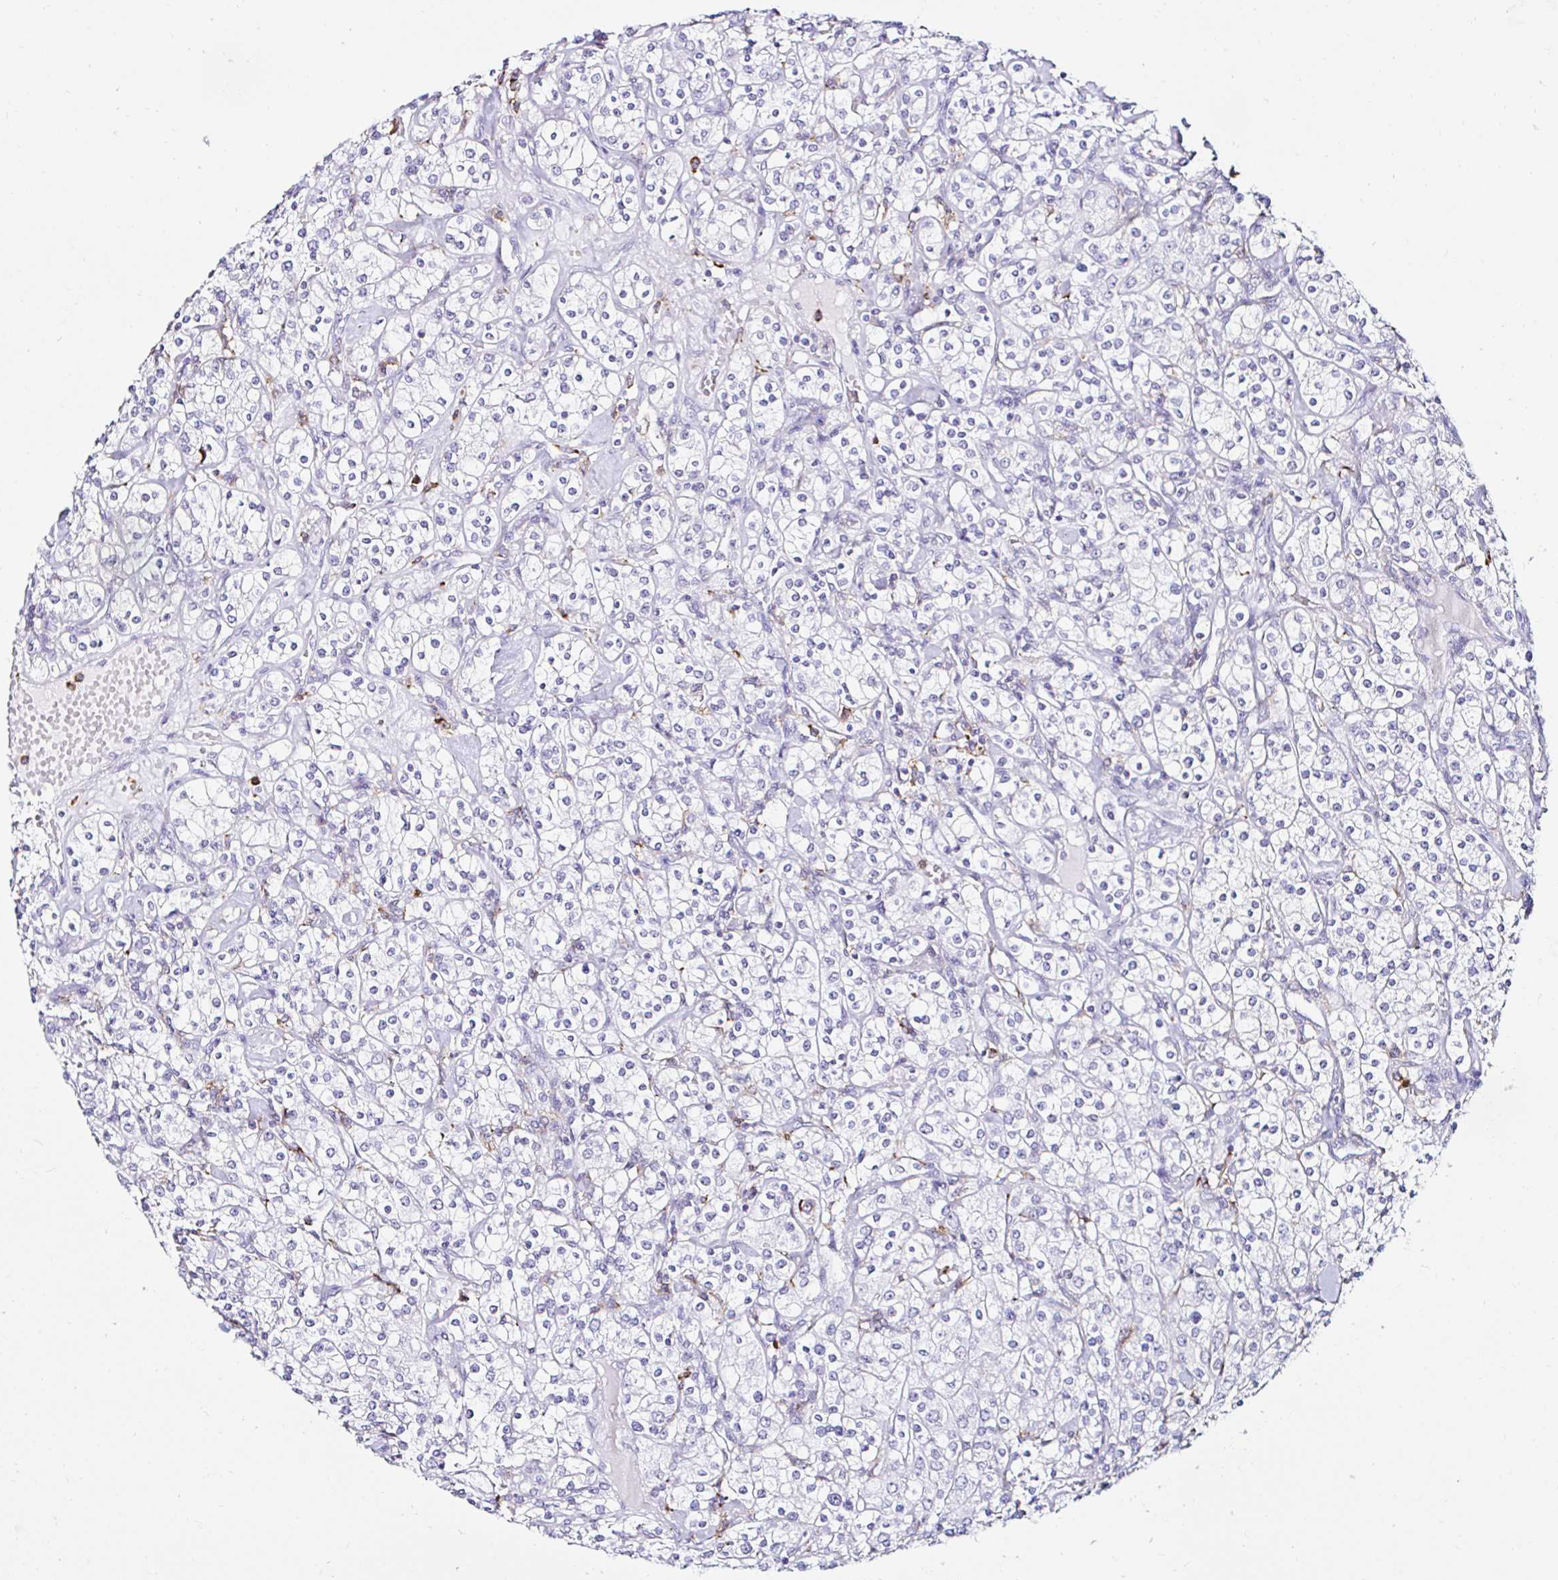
{"staining": {"intensity": "negative", "quantity": "none", "location": "none"}, "tissue": "renal cancer", "cell_type": "Tumor cells", "image_type": "cancer", "snomed": [{"axis": "morphology", "description": "Adenocarcinoma, NOS"}, {"axis": "topography", "description": "Kidney"}], "caption": "Tumor cells are negative for protein expression in human renal adenocarcinoma.", "gene": "CYBB", "patient": {"sex": "male", "age": 77}}